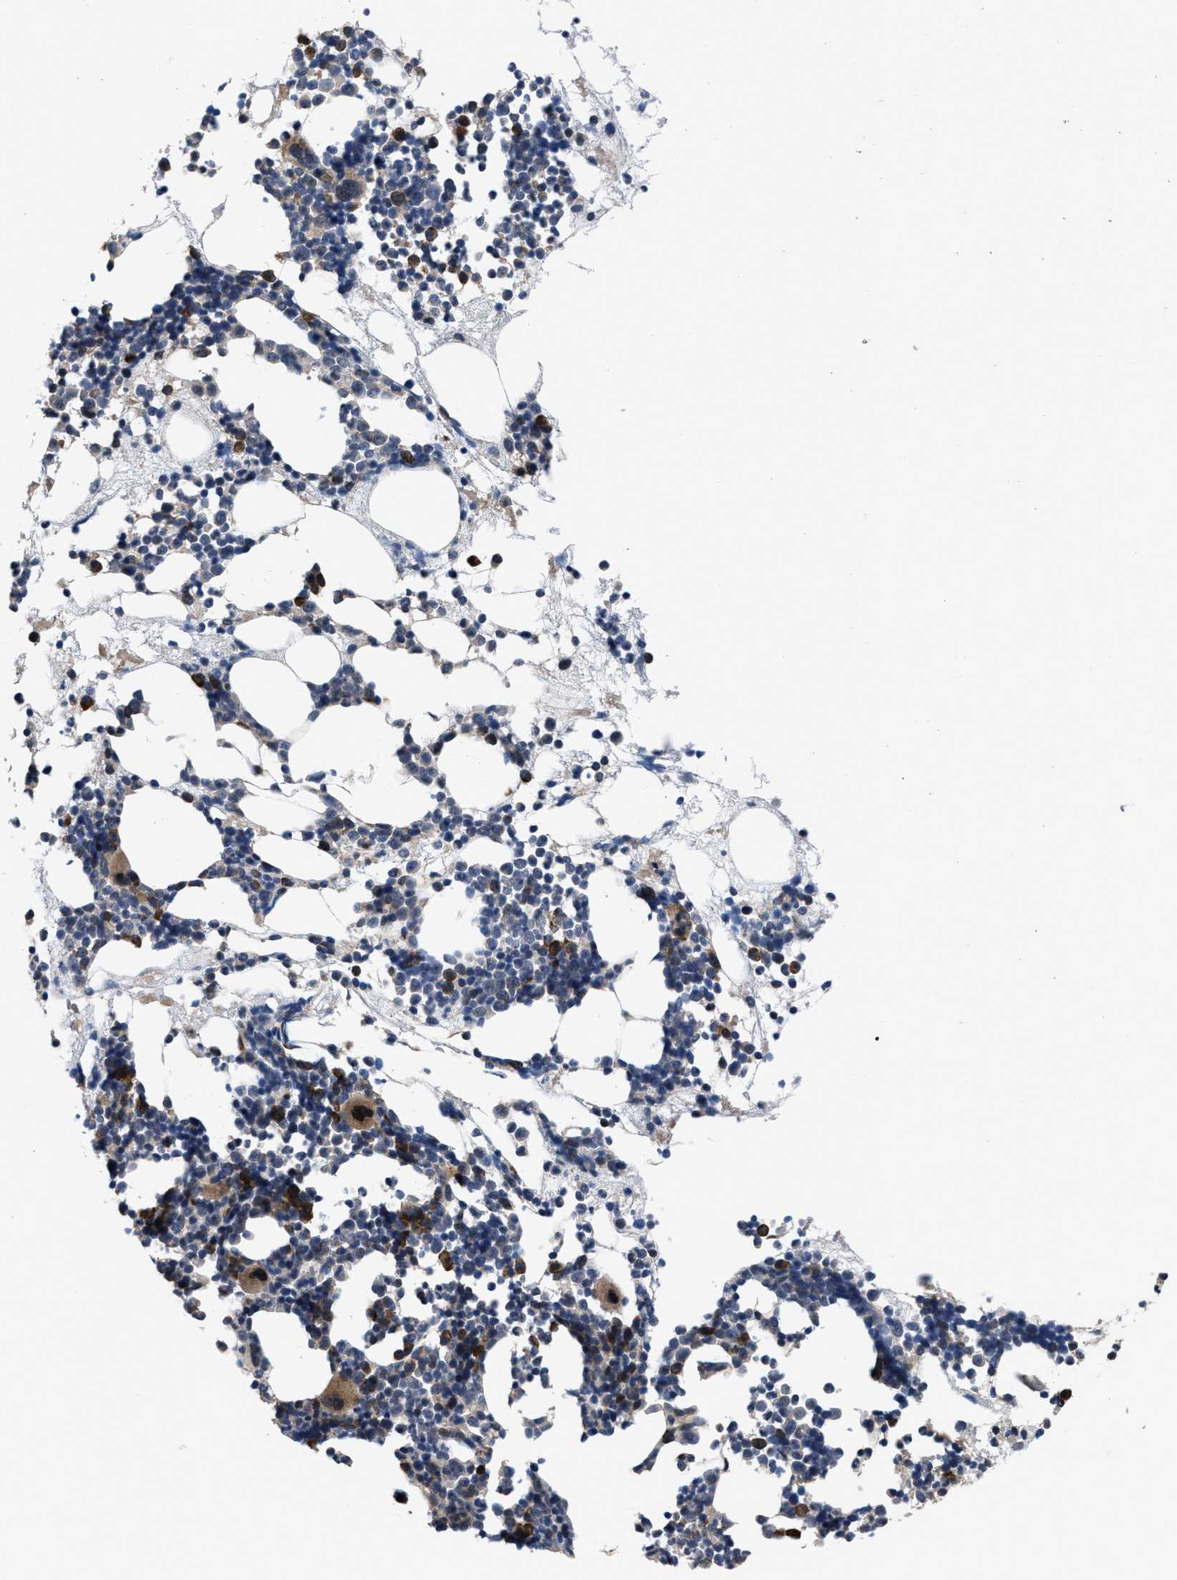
{"staining": {"intensity": "strong", "quantity": "25%-75%", "location": "nuclear"}, "tissue": "bone marrow", "cell_type": "Hematopoietic cells", "image_type": "normal", "snomed": [{"axis": "morphology", "description": "Normal tissue, NOS"}, {"axis": "morphology", "description": "Inflammation, NOS"}, {"axis": "topography", "description": "Bone marrow"}], "caption": "Unremarkable bone marrow exhibits strong nuclear staining in about 25%-75% of hematopoietic cells, visualized by immunohistochemistry. Using DAB (brown) and hematoxylin (blue) stains, captured at high magnification using brightfield microscopy.", "gene": "HAUS6", "patient": {"sex": "female", "age": 81}}